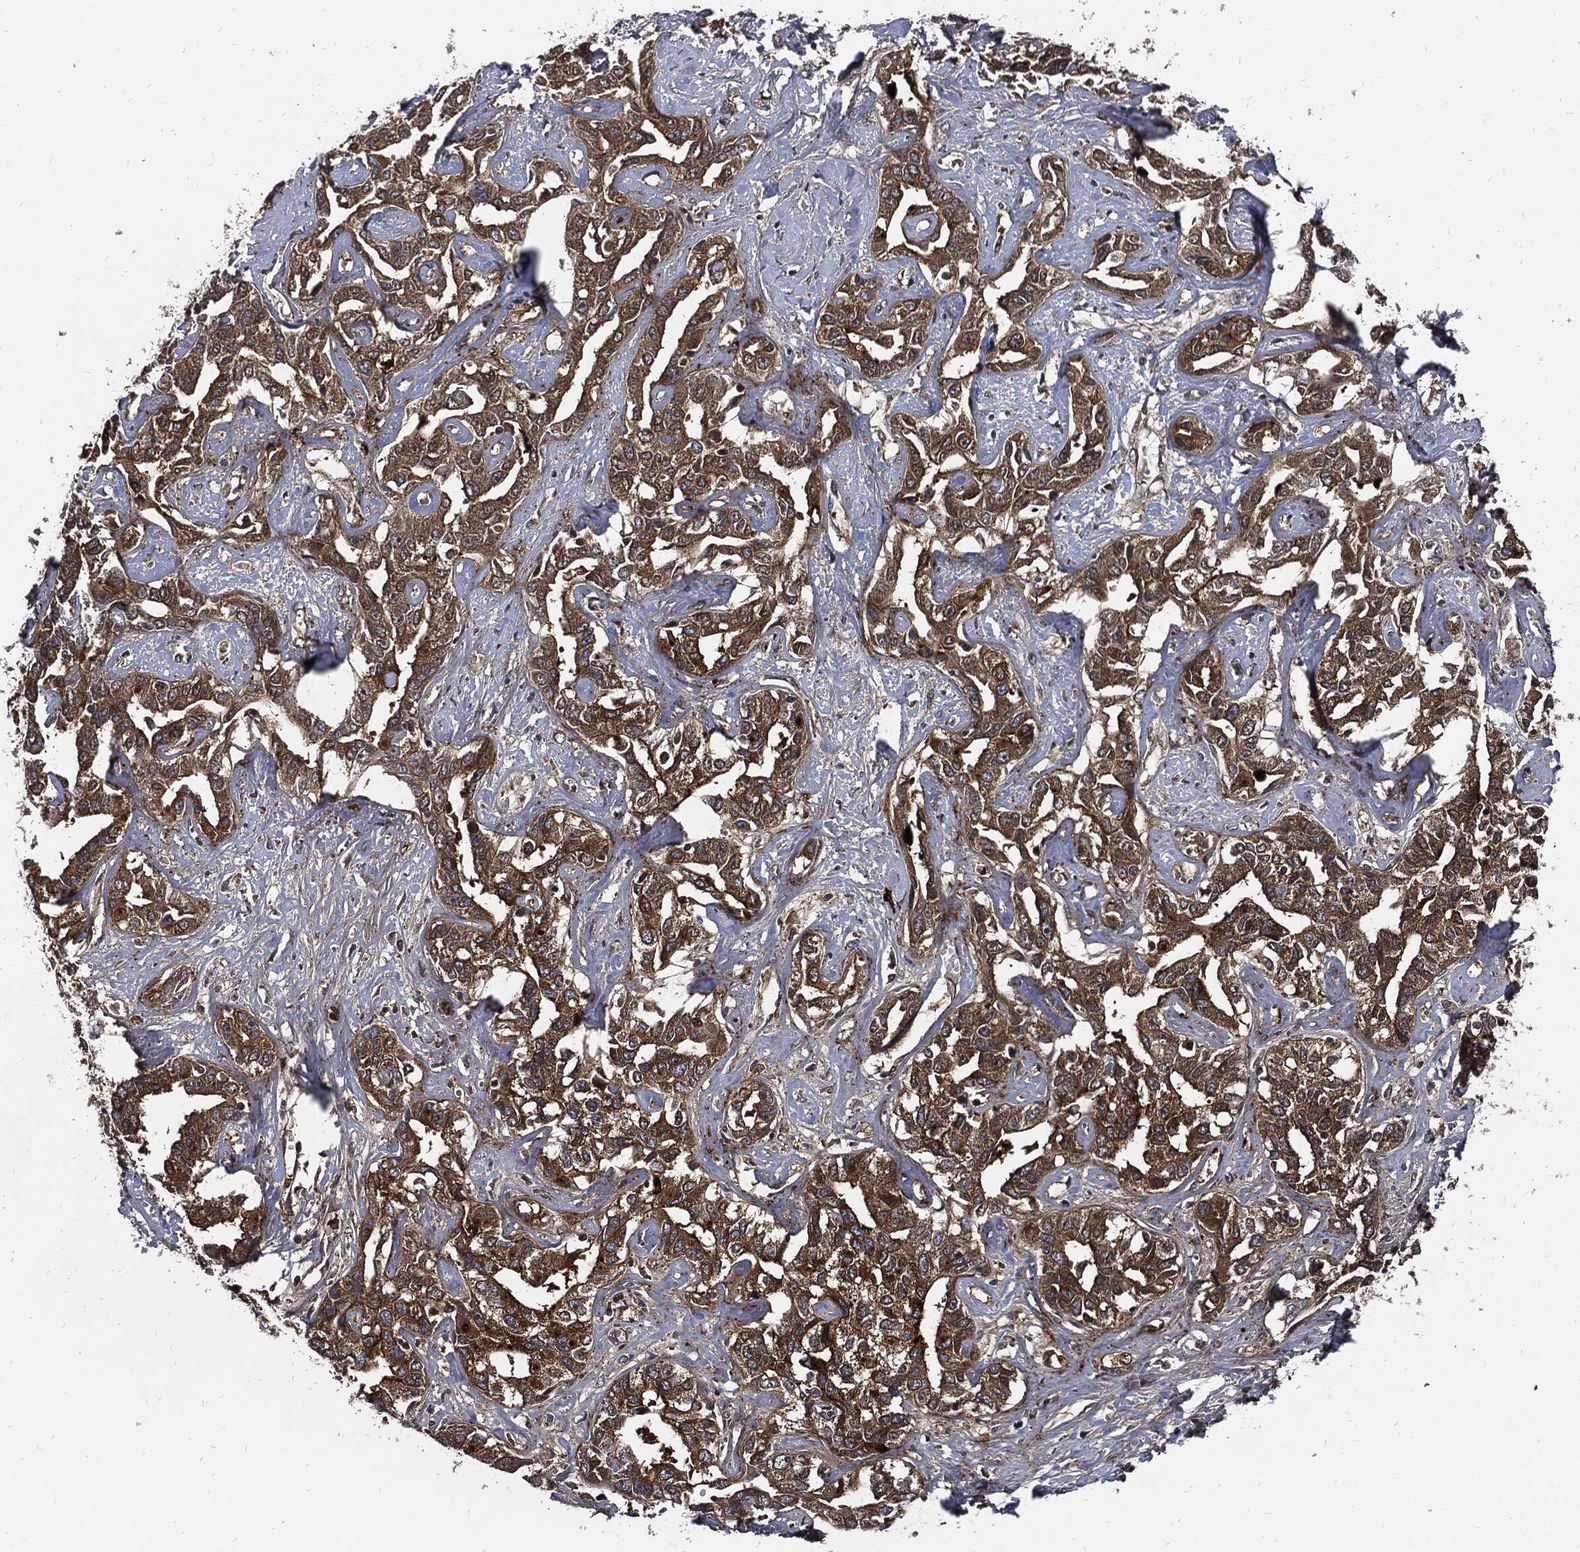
{"staining": {"intensity": "strong", "quantity": ">75%", "location": "cytoplasmic/membranous"}, "tissue": "liver cancer", "cell_type": "Tumor cells", "image_type": "cancer", "snomed": [{"axis": "morphology", "description": "Cholangiocarcinoma"}, {"axis": "topography", "description": "Liver"}], "caption": "Protein analysis of liver cancer (cholangiocarcinoma) tissue shows strong cytoplasmic/membranous positivity in about >75% of tumor cells.", "gene": "CLU", "patient": {"sex": "male", "age": 59}}